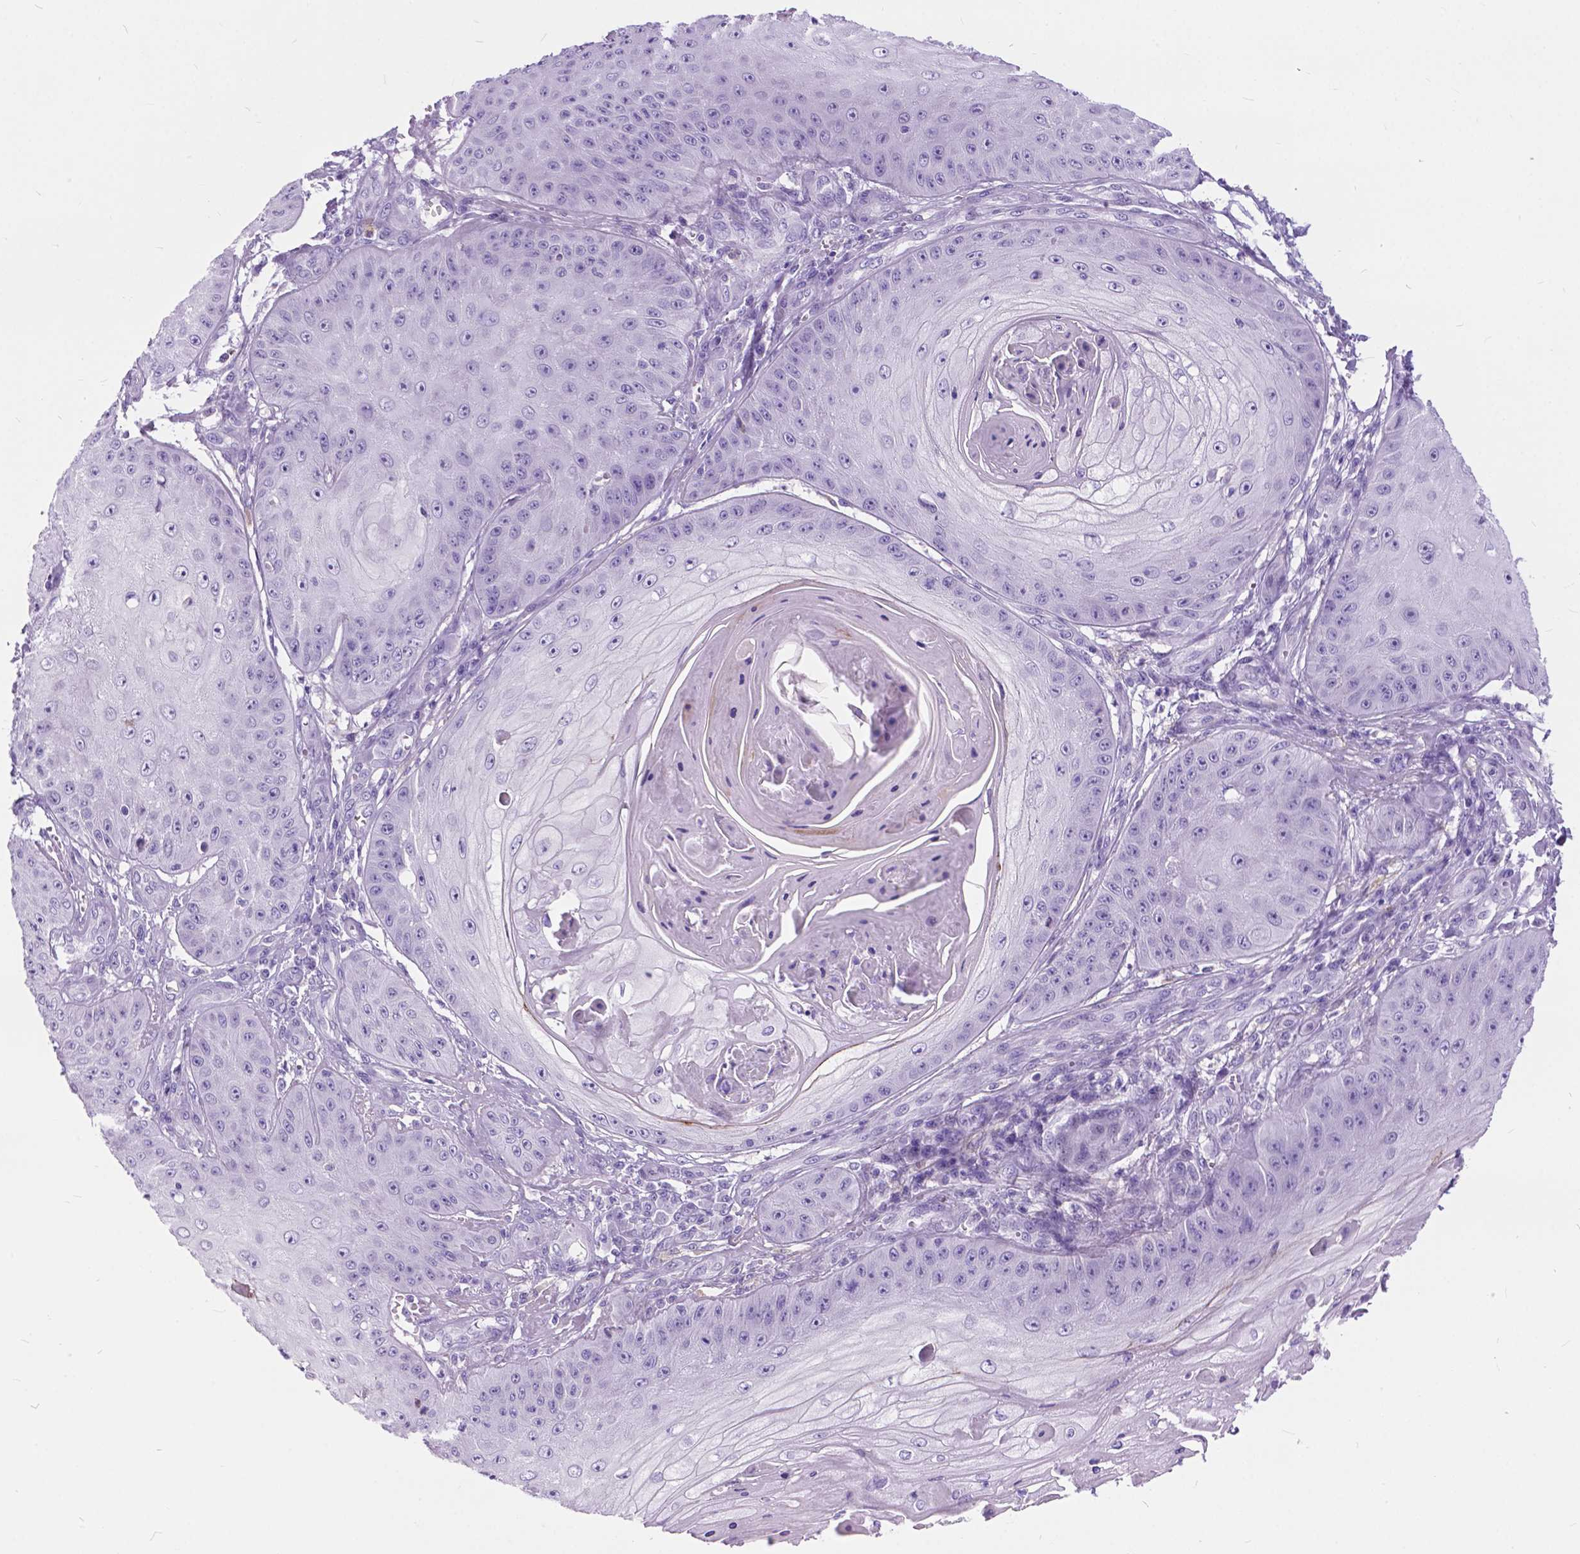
{"staining": {"intensity": "negative", "quantity": "none", "location": "none"}, "tissue": "skin cancer", "cell_type": "Tumor cells", "image_type": "cancer", "snomed": [{"axis": "morphology", "description": "Squamous cell carcinoma, NOS"}, {"axis": "topography", "description": "Skin"}], "caption": "Tumor cells are negative for protein expression in human skin squamous cell carcinoma. (DAB (3,3'-diaminobenzidine) IHC, high magnification).", "gene": "BSND", "patient": {"sex": "male", "age": 70}}